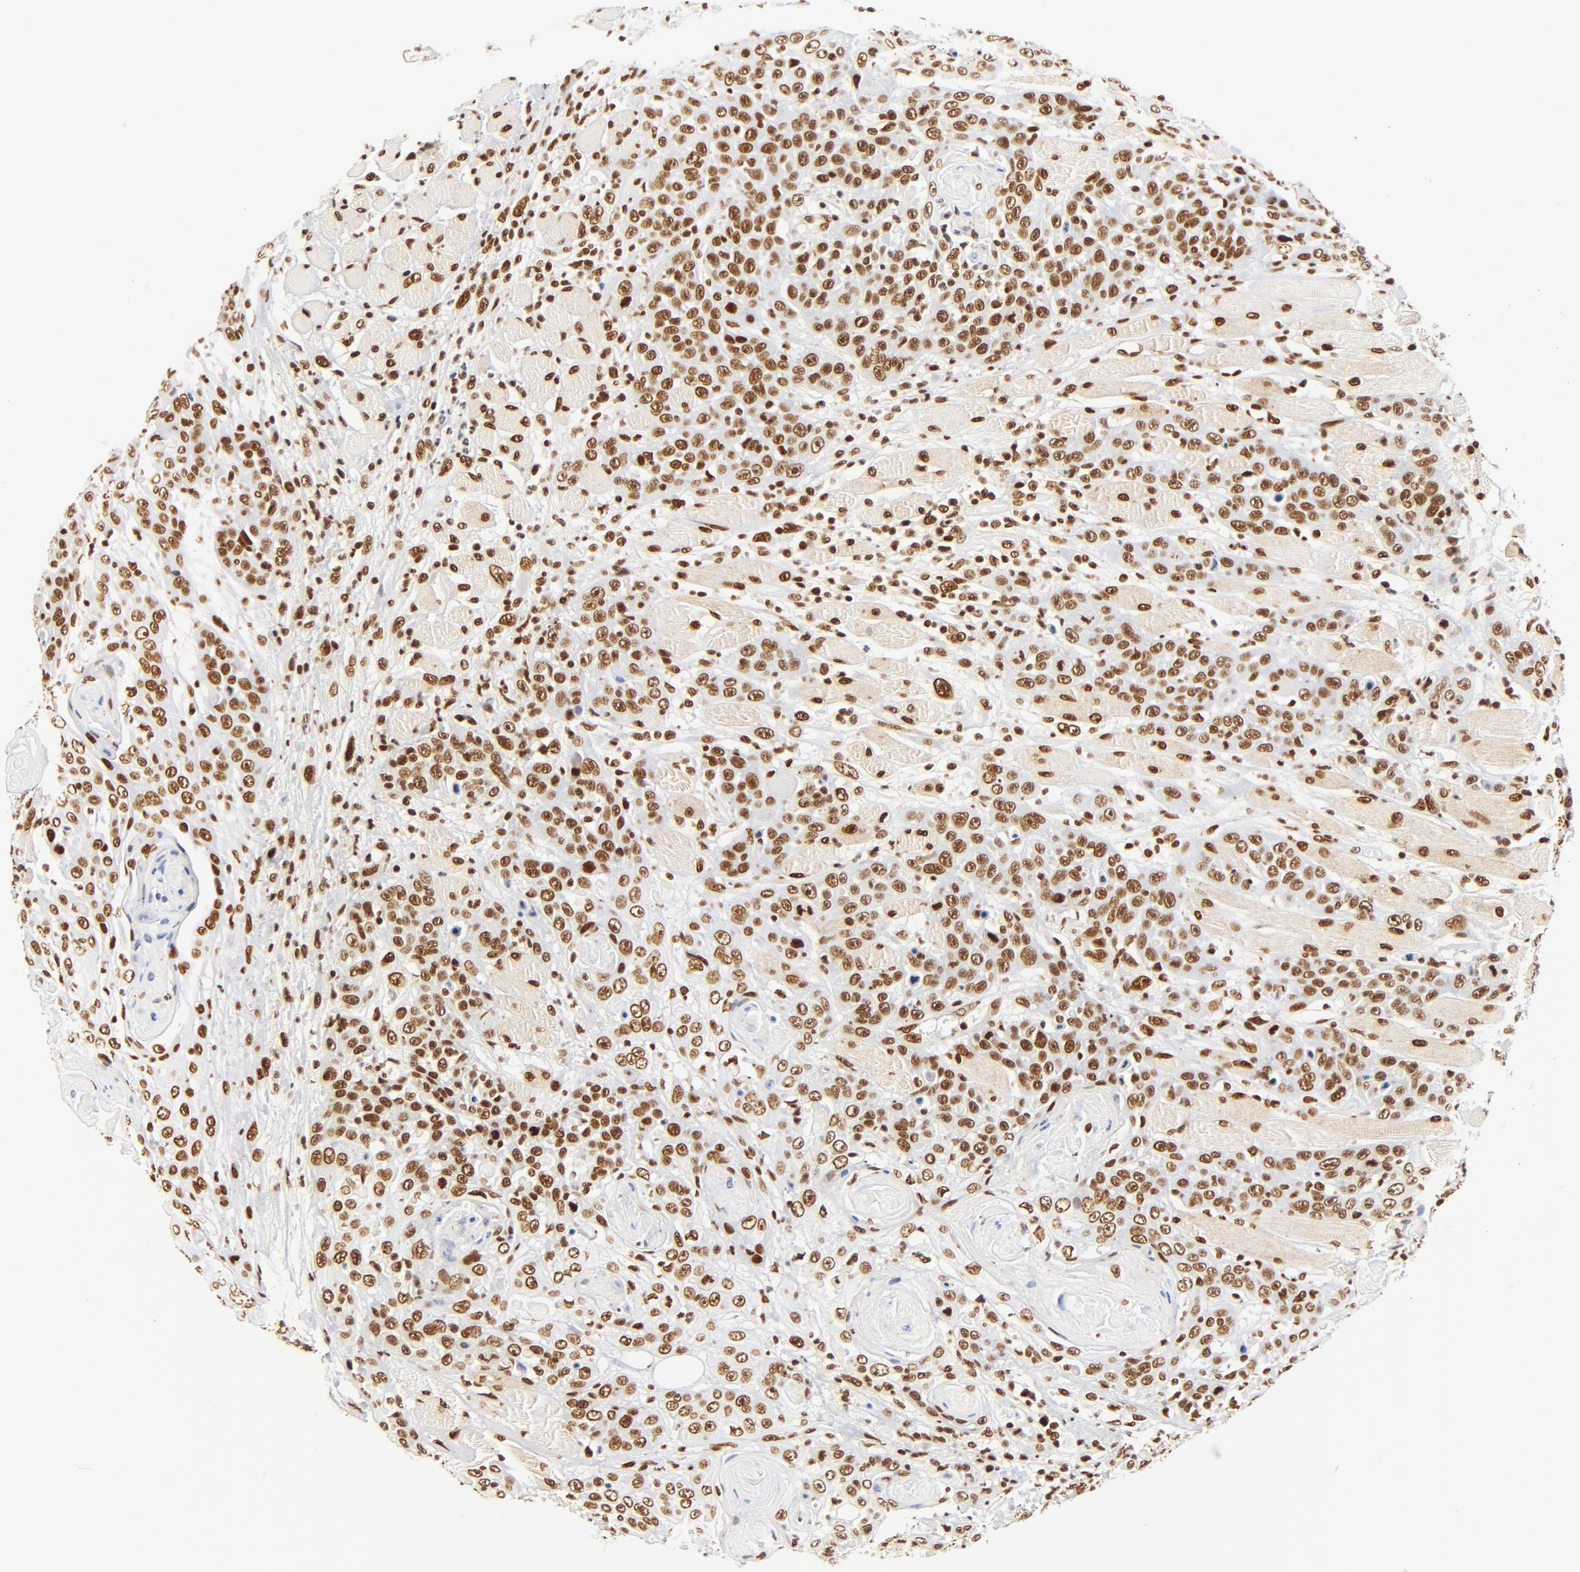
{"staining": {"intensity": "moderate", "quantity": ">75%", "location": "nuclear"}, "tissue": "head and neck cancer", "cell_type": "Tumor cells", "image_type": "cancer", "snomed": [{"axis": "morphology", "description": "Squamous cell carcinoma, NOS"}, {"axis": "topography", "description": "Head-Neck"}], "caption": "A brown stain labels moderate nuclear staining of a protein in human head and neck squamous cell carcinoma tumor cells.", "gene": "CTBP1", "patient": {"sex": "female", "age": 84}}